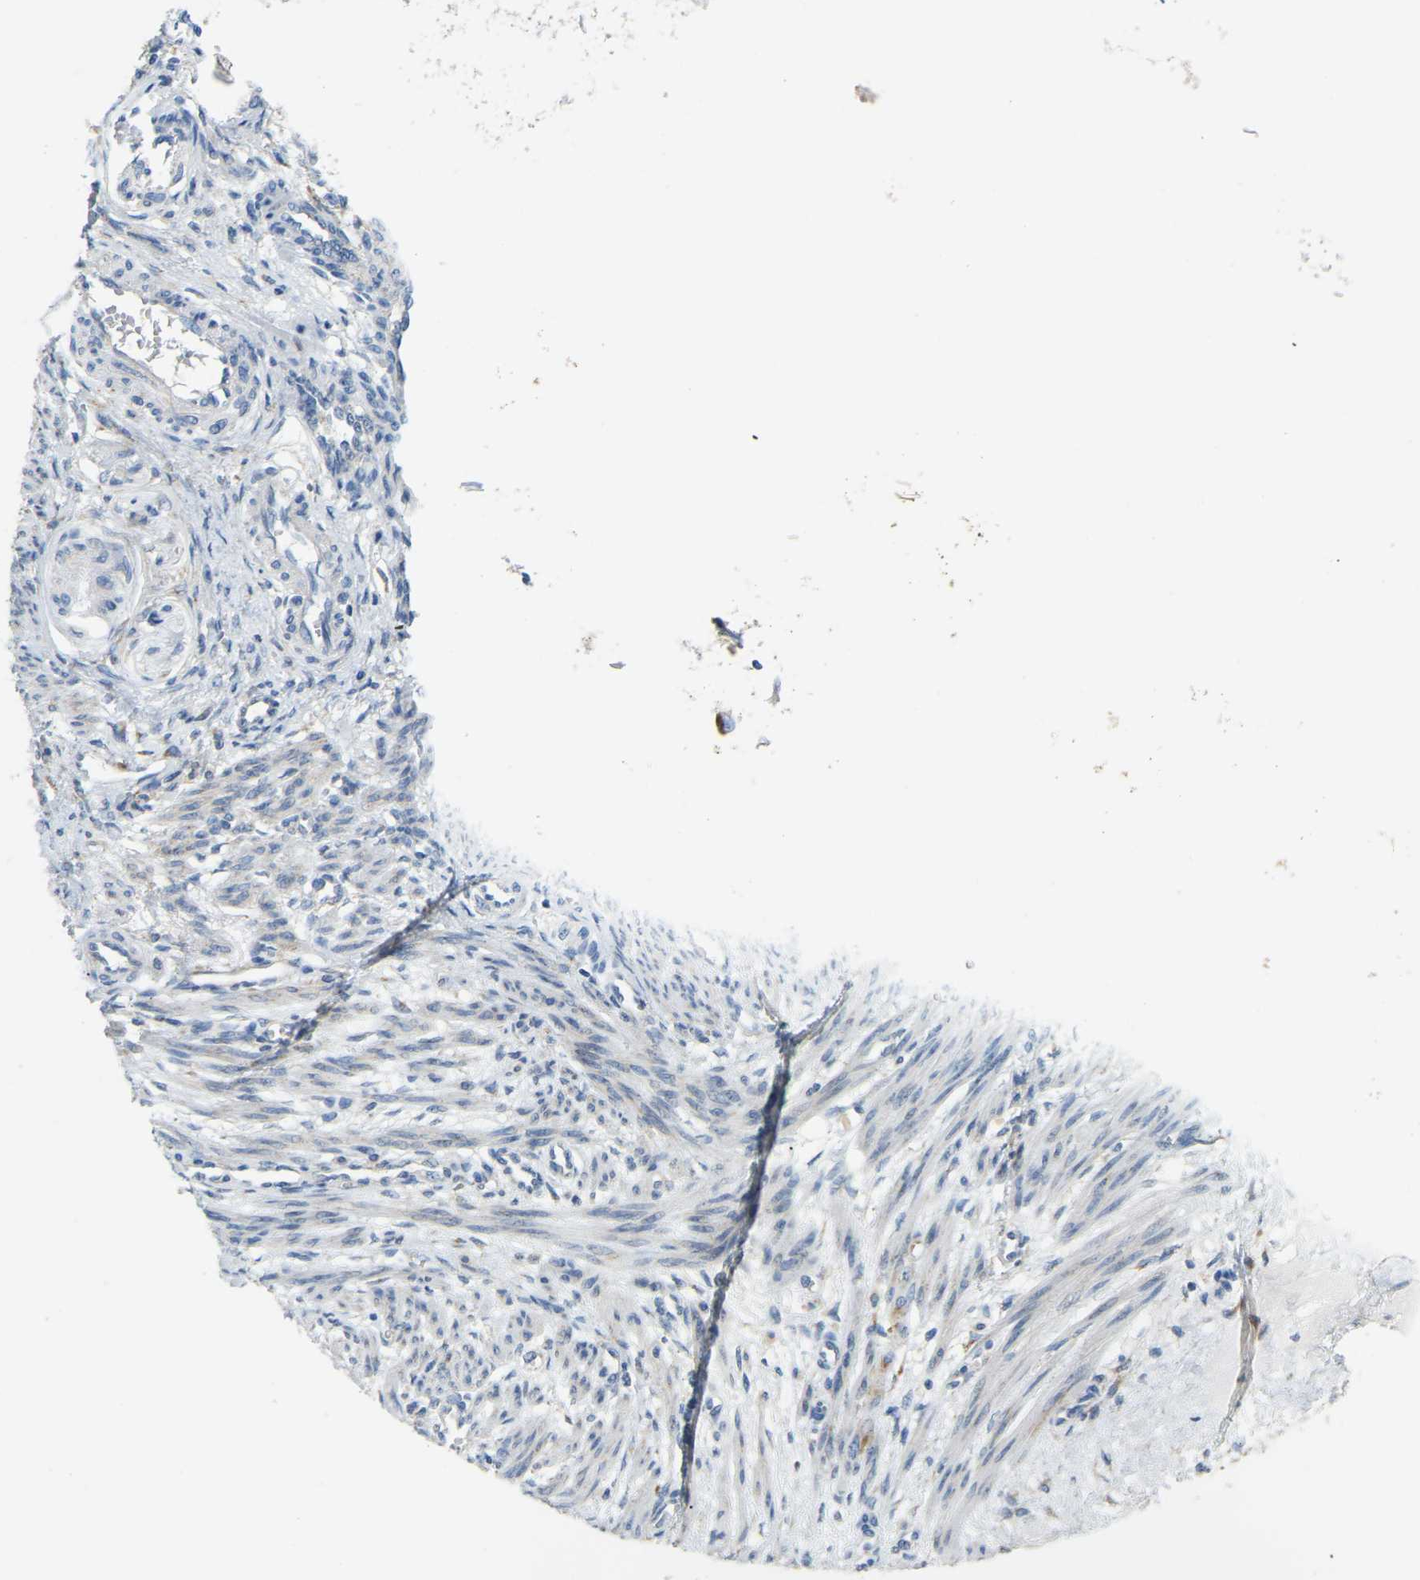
{"staining": {"intensity": "moderate", "quantity": "<25%", "location": "cytoplasmic/membranous"}, "tissue": "smooth muscle", "cell_type": "Smooth muscle cells", "image_type": "normal", "snomed": [{"axis": "morphology", "description": "Normal tissue, NOS"}, {"axis": "topography", "description": "Endometrium"}], "caption": "Normal smooth muscle shows moderate cytoplasmic/membranous staining in approximately <25% of smooth muscle cells, visualized by immunohistochemistry. The staining is performed using DAB (3,3'-diaminobenzidine) brown chromogen to label protein expression. The nuclei are counter-stained blue using hematoxylin.", "gene": "SND1", "patient": {"sex": "female", "age": 33}}